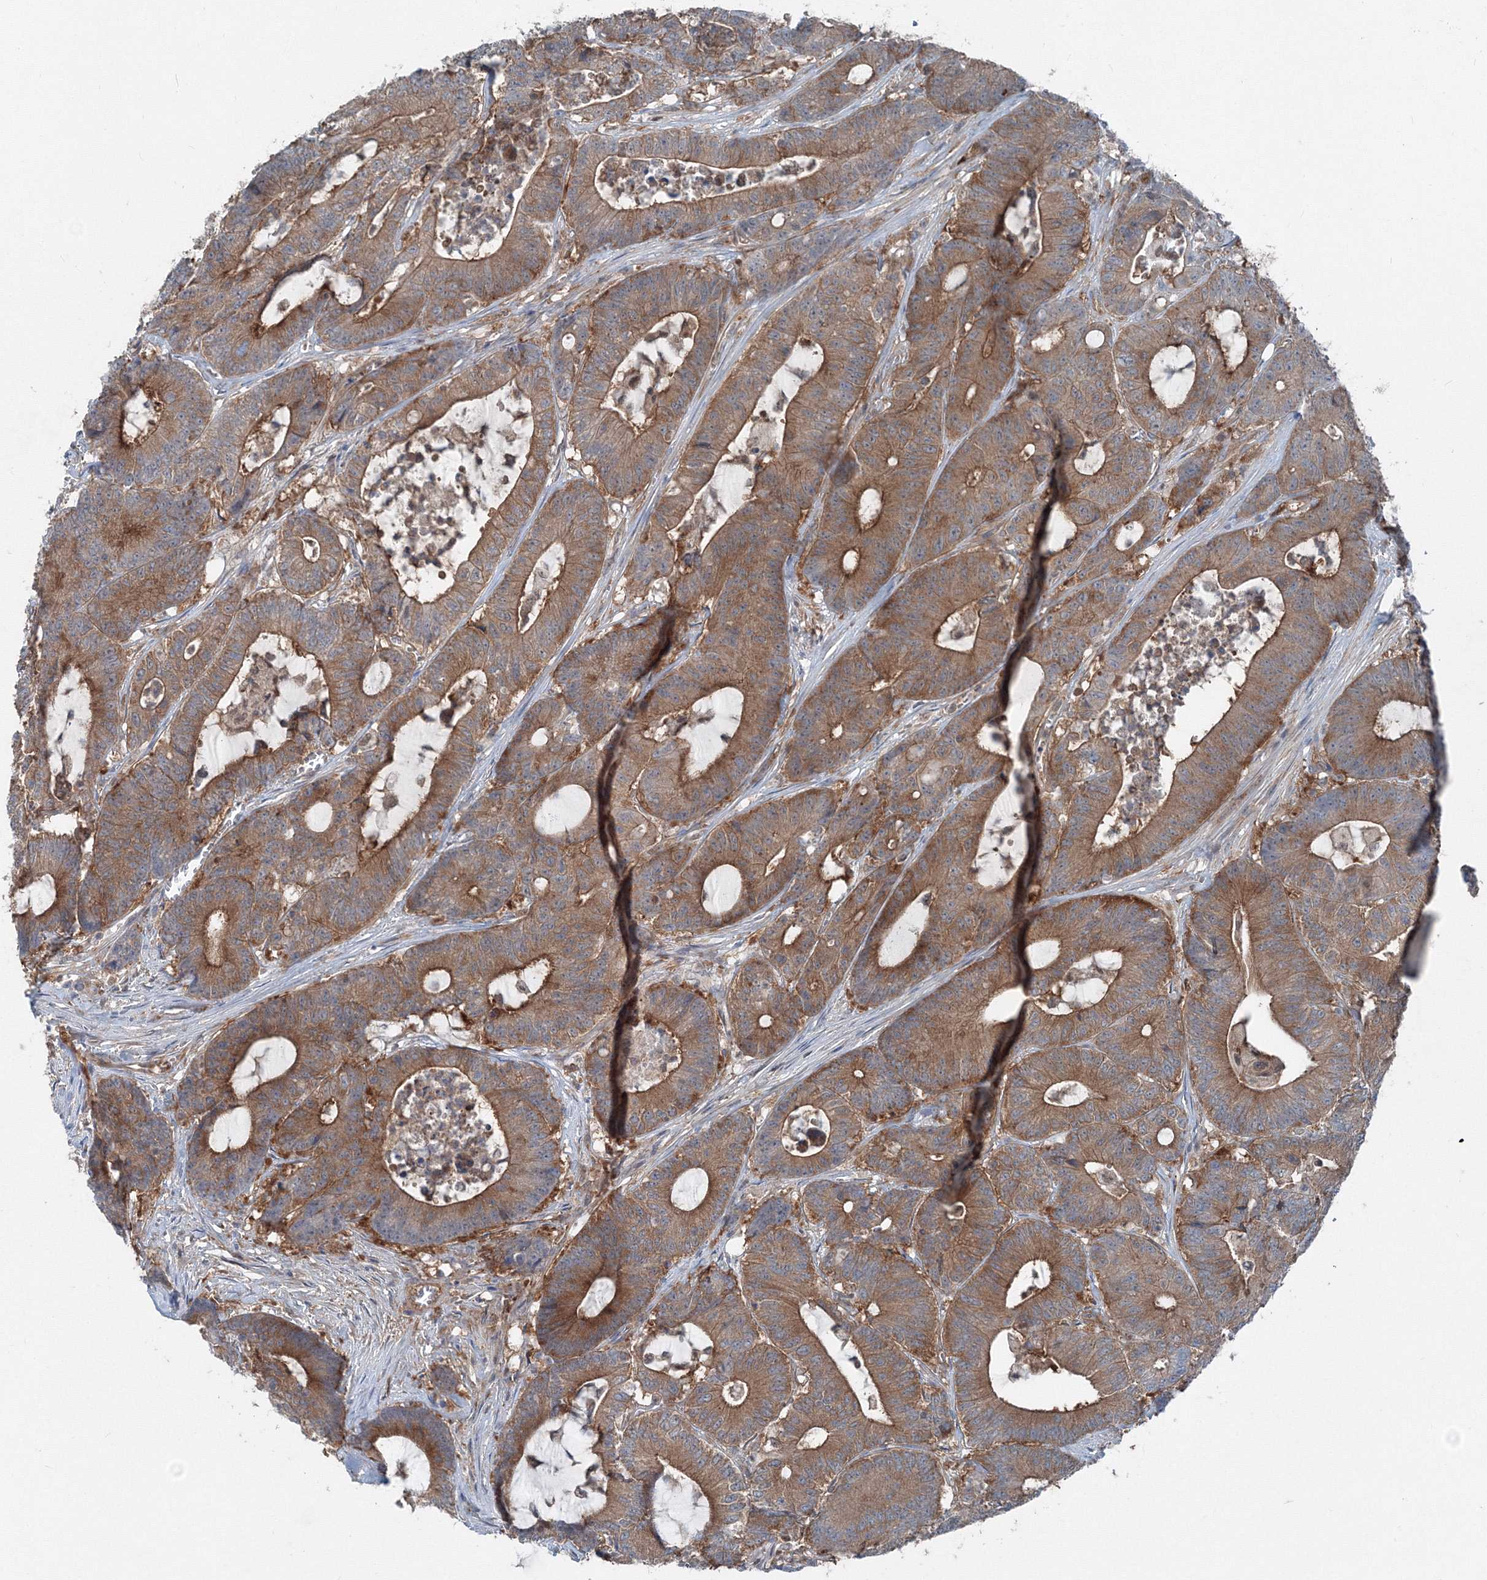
{"staining": {"intensity": "moderate", "quantity": ">75%", "location": "cytoplasmic/membranous"}, "tissue": "colorectal cancer", "cell_type": "Tumor cells", "image_type": "cancer", "snomed": [{"axis": "morphology", "description": "Adenocarcinoma, NOS"}, {"axis": "topography", "description": "Colon"}], "caption": "High-magnification brightfield microscopy of colorectal cancer (adenocarcinoma) stained with DAB (3,3'-diaminobenzidine) (brown) and counterstained with hematoxylin (blue). tumor cells exhibit moderate cytoplasmic/membranous expression is identified in approximately>75% of cells.", "gene": "TPRKB", "patient": {"sex": "female", "age": 84}}